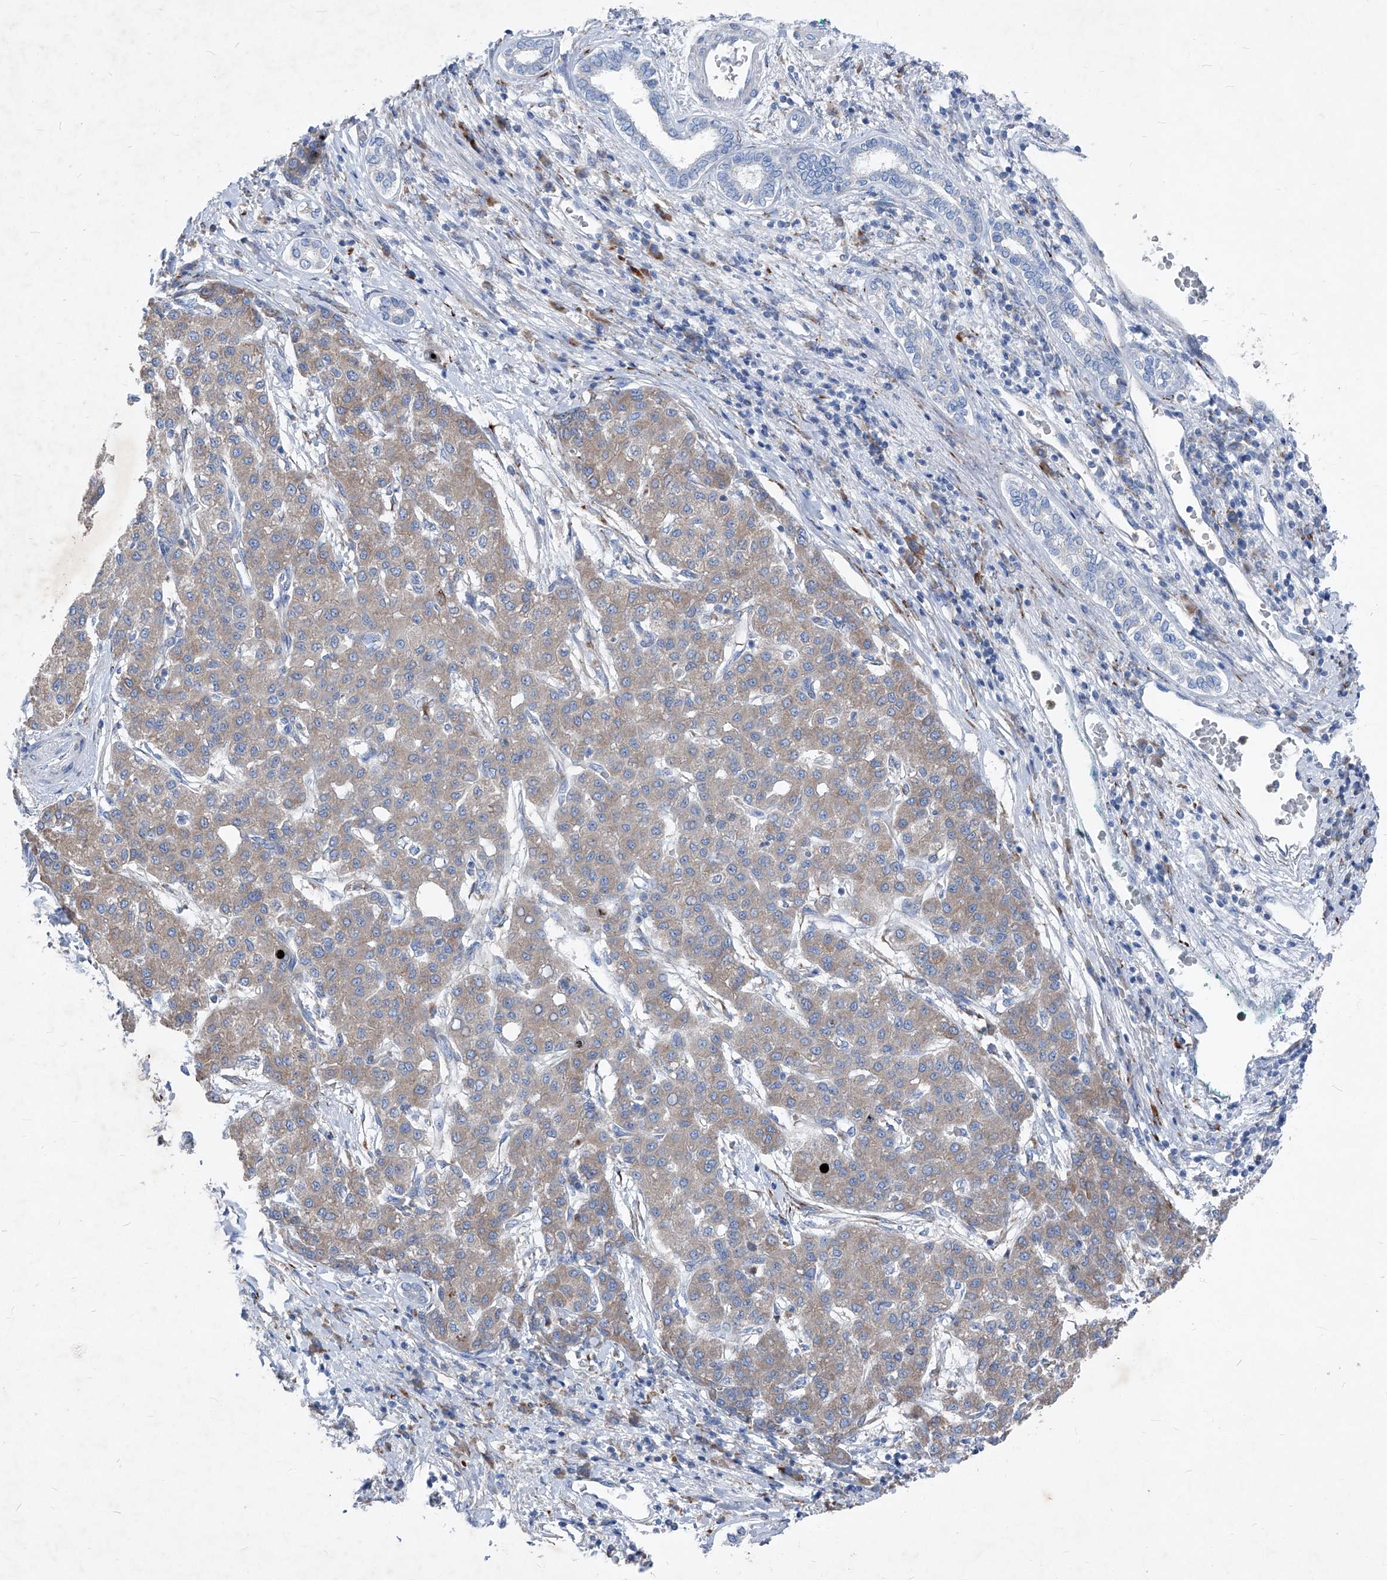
{"staining": {"intensity": "weak", "quantity": "25%-75%", "location": "cytoplasmic/membranous"}, "tissue": "liver cancer", "cell_type": "Tumor cells", "image_type": "cancer", "snomed": [{"axis": "morphology", "description": "Carcinoma, Hepatocellular, NOS"}, {"axis": "topography", "description": "Liver"}], "caption": "Immunohistochemical staining of liver cancer (hepatocellular carcinoma) exhibits low levels of weak cytoplasmic/membranous staining in approximately 25%-75% of tumor cells.", "gene": "IFI27", "patient": {"sex": "male", "age": 65}}